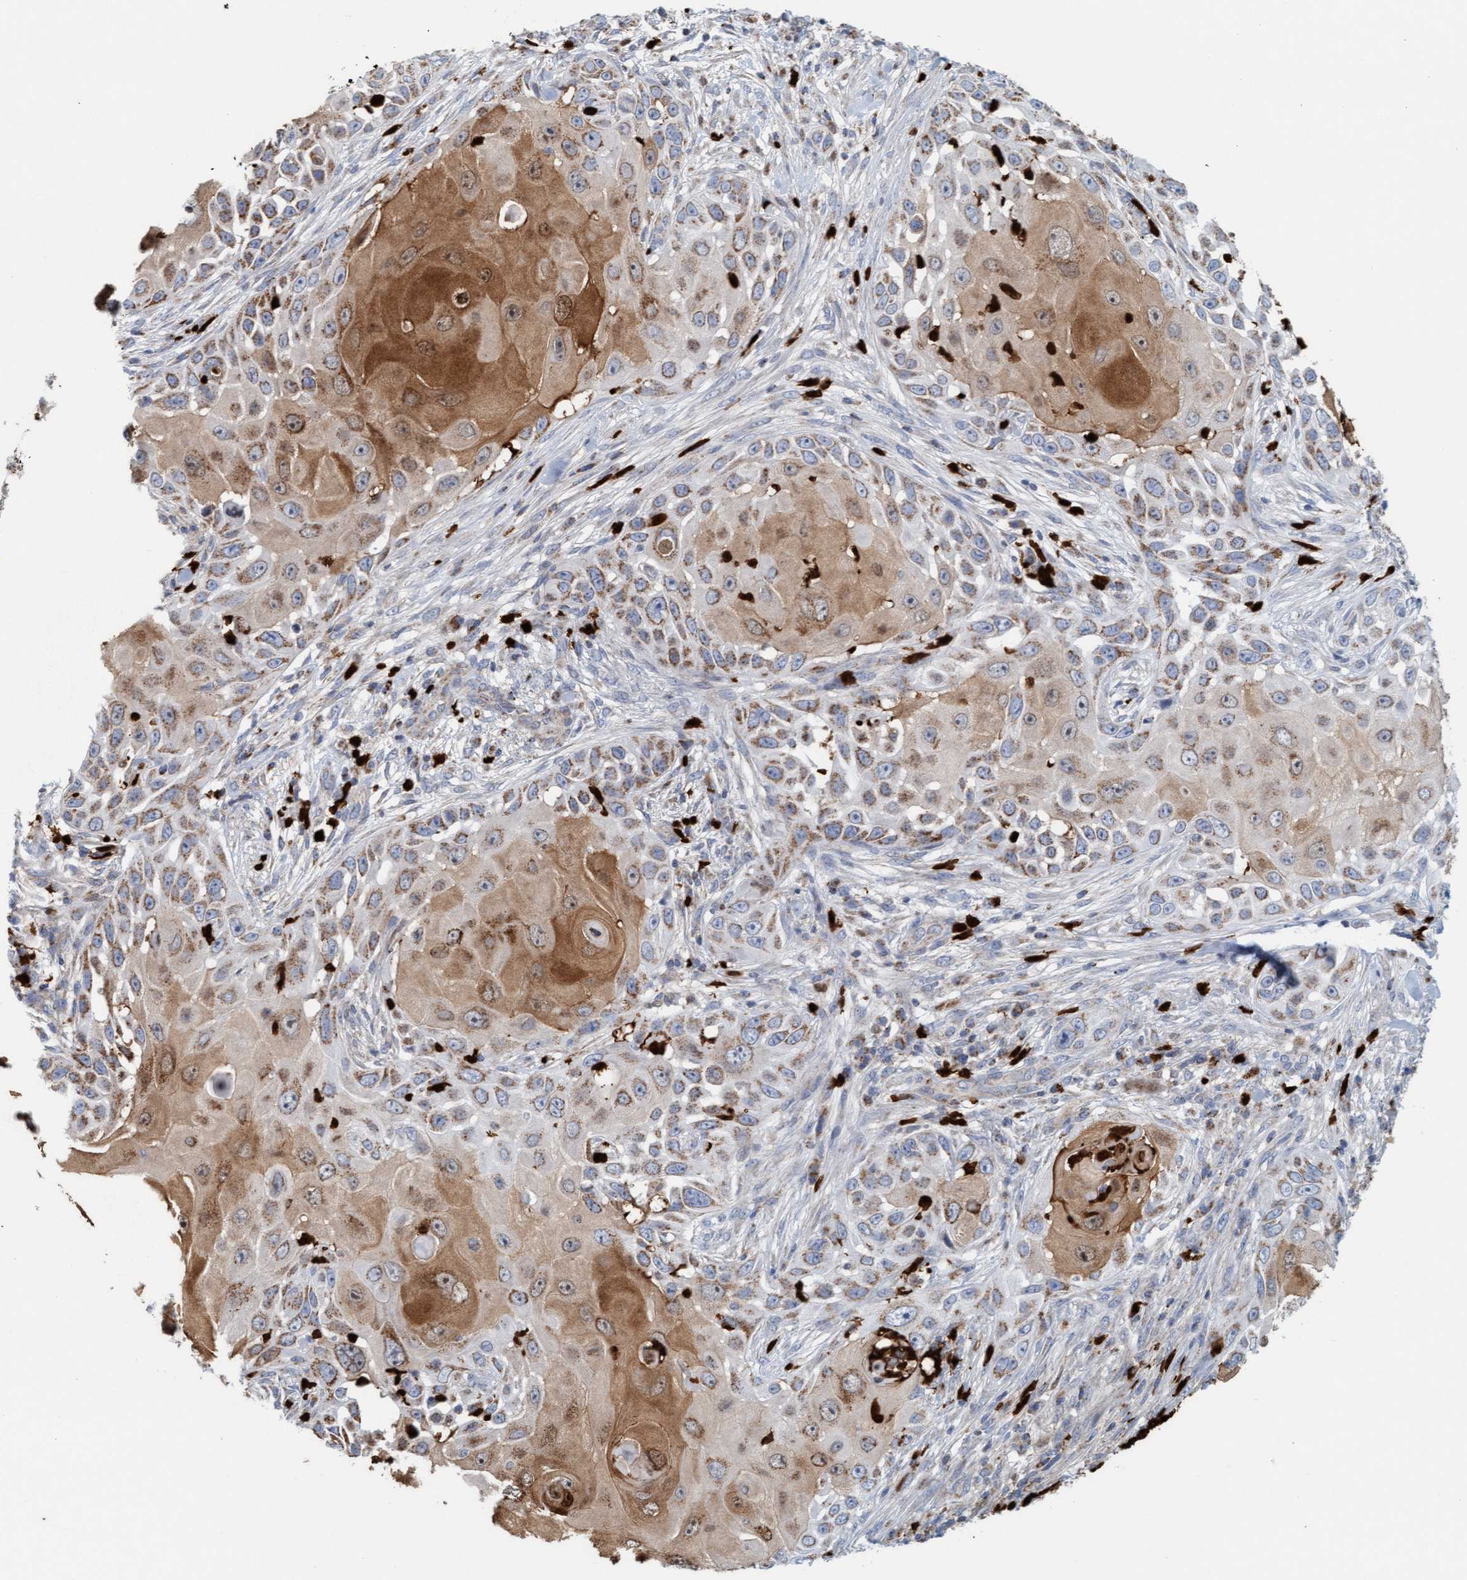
{"staining": {"intensity": "moderate", "quantity": ">75%", "location": "cytoplasmic/membranous,nuclear"}, "tissue": "skin cancer", "cell_type": "Tumor cells", "image_type": "cancer", "snomed": [{"axis": "morphology", "description": "Squamous cell carcinoma, NOS"}, {"axis": "topography", "description": "Skin"}], "caption": "Immunohistochemistry micrograph of neoplastic tissue: skin cancer (squamous cell carcinoma) stained using immunohistochemistry (IHC) demonstrates medium levels of moderate protein expression localized specifically in the cytoplasmic/membranous and nuclear of tumor cells, appearing as a cytoplasmic/membranous and nuclear brown color.", "gene": "B9D1", "patient": {"sex": "female", "age": 44}}